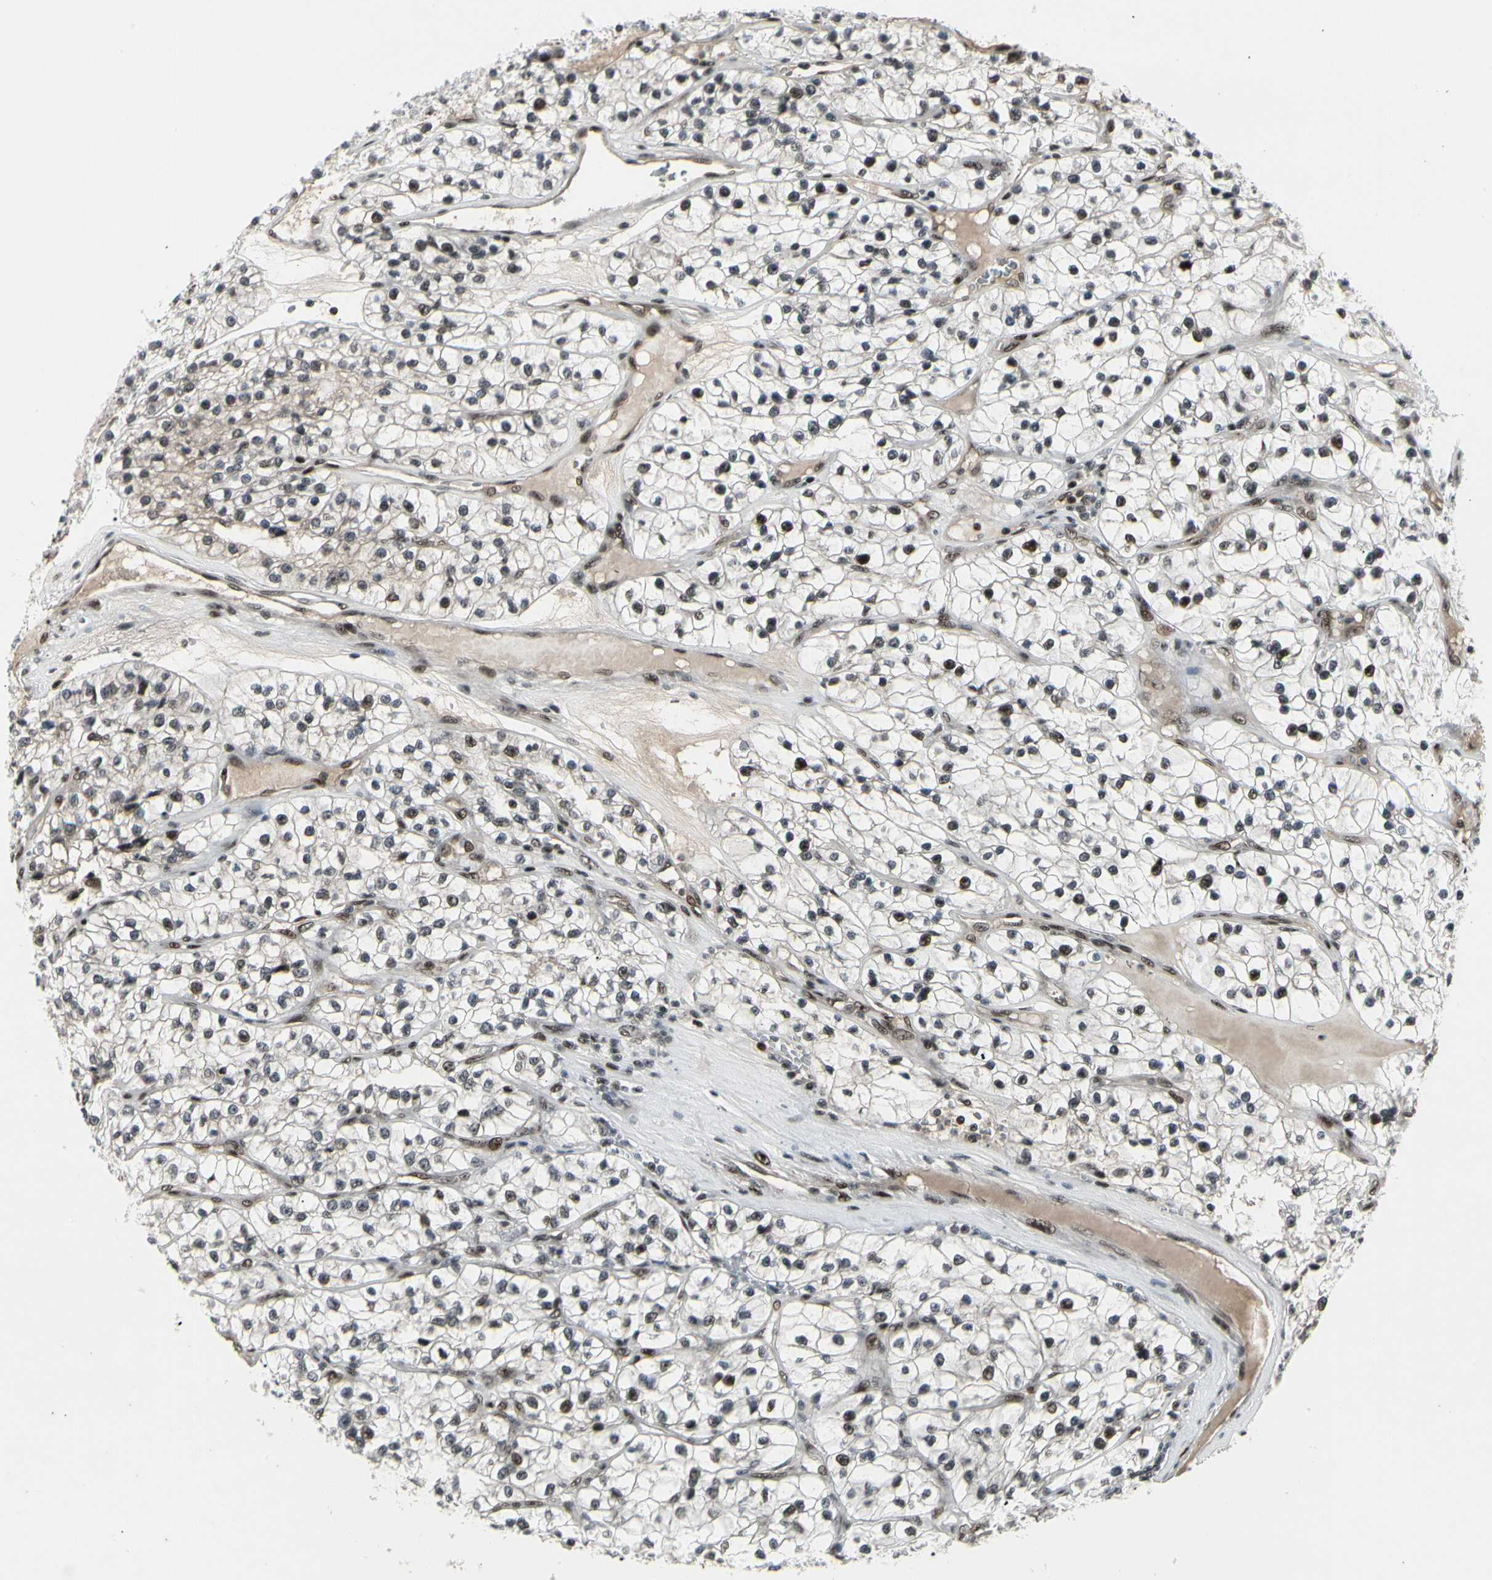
{"staining": {"intensity": "strong", "quantity": ">75%", "location": "nuclear"}, "tissue": "renal cancer", "cell_type": "Tumor cells", "image_type": "cancer", "snomed": [{"axis": "morphology", "description": "Adenocarcinoma, NOS"}, {"axis": "topography", "description": "Kidney"}], "caption": "Immunohistochemical staining of human renal cancer reveals high levels of strong nuclear staining in approximately >75% of tumor cells.", "gene": "FOXJ2", "patient": {"sex": "female", "age": 57}}